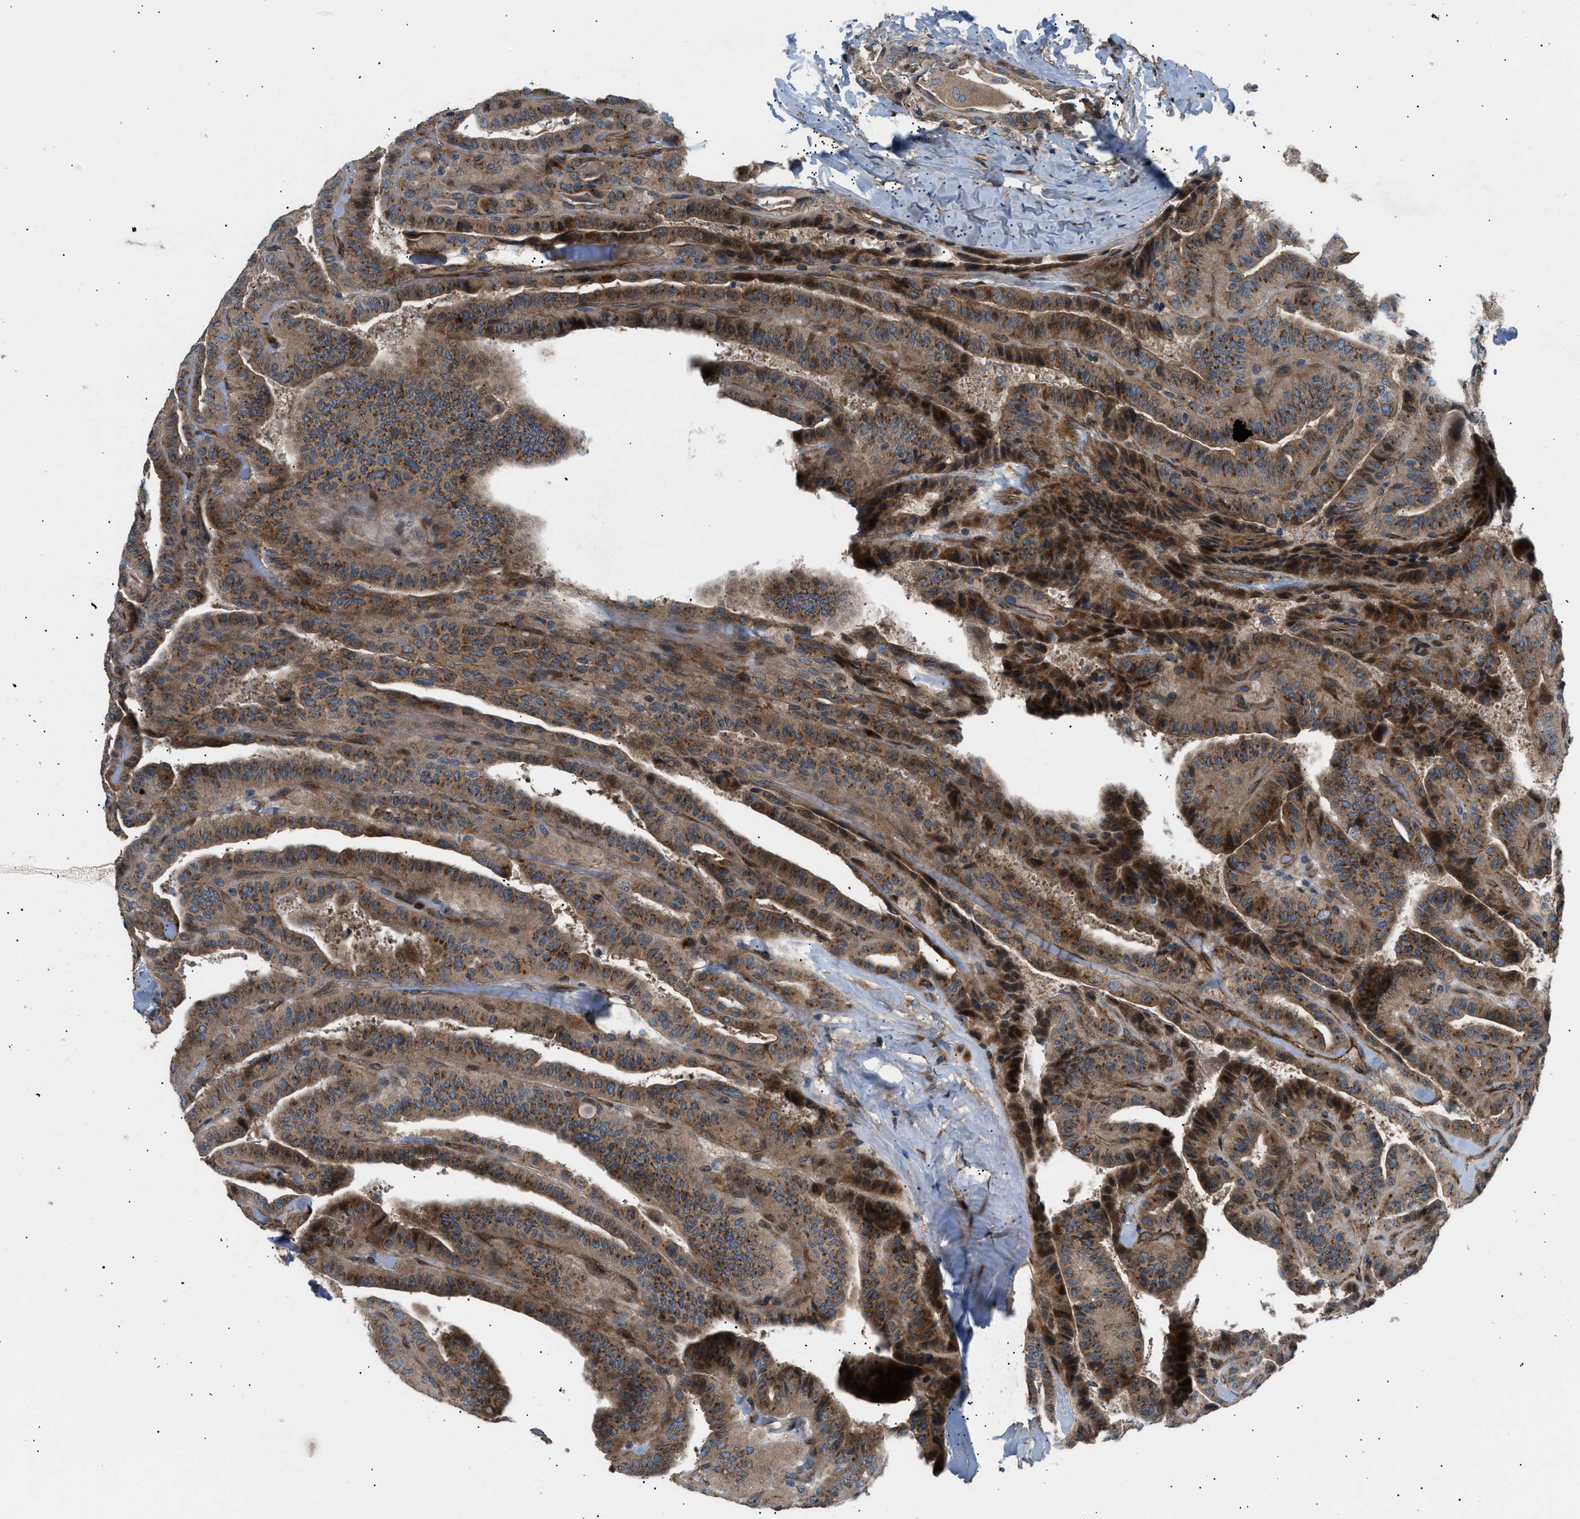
{"staining": {"intensity": "strong", "quantity": ">75%", "location": "cytoplasmic/membranous"}, "tissue": "thyroid cancer", "cell_type": "Tumor cells", "image_type": "cancer", "snomed": [{"axis": "morphology", "description": "Papillary adenocarcinoma, NOS"}, {"axis": "topography", "description": "Thyroid gland"}], "caption": "Immunohistochemical staining of papillary adenocarcinoma (thyroid) reveals high levels of strong cytoplasmic/membranous expression in approximately >75% of tumor cells. Using DAB (brown) and hematoxylin (blue) stains, captured at high magnification using brightfield microscopy.", "gene": "LYSMD3", "patient": {"sex": "male", "age": 77}}